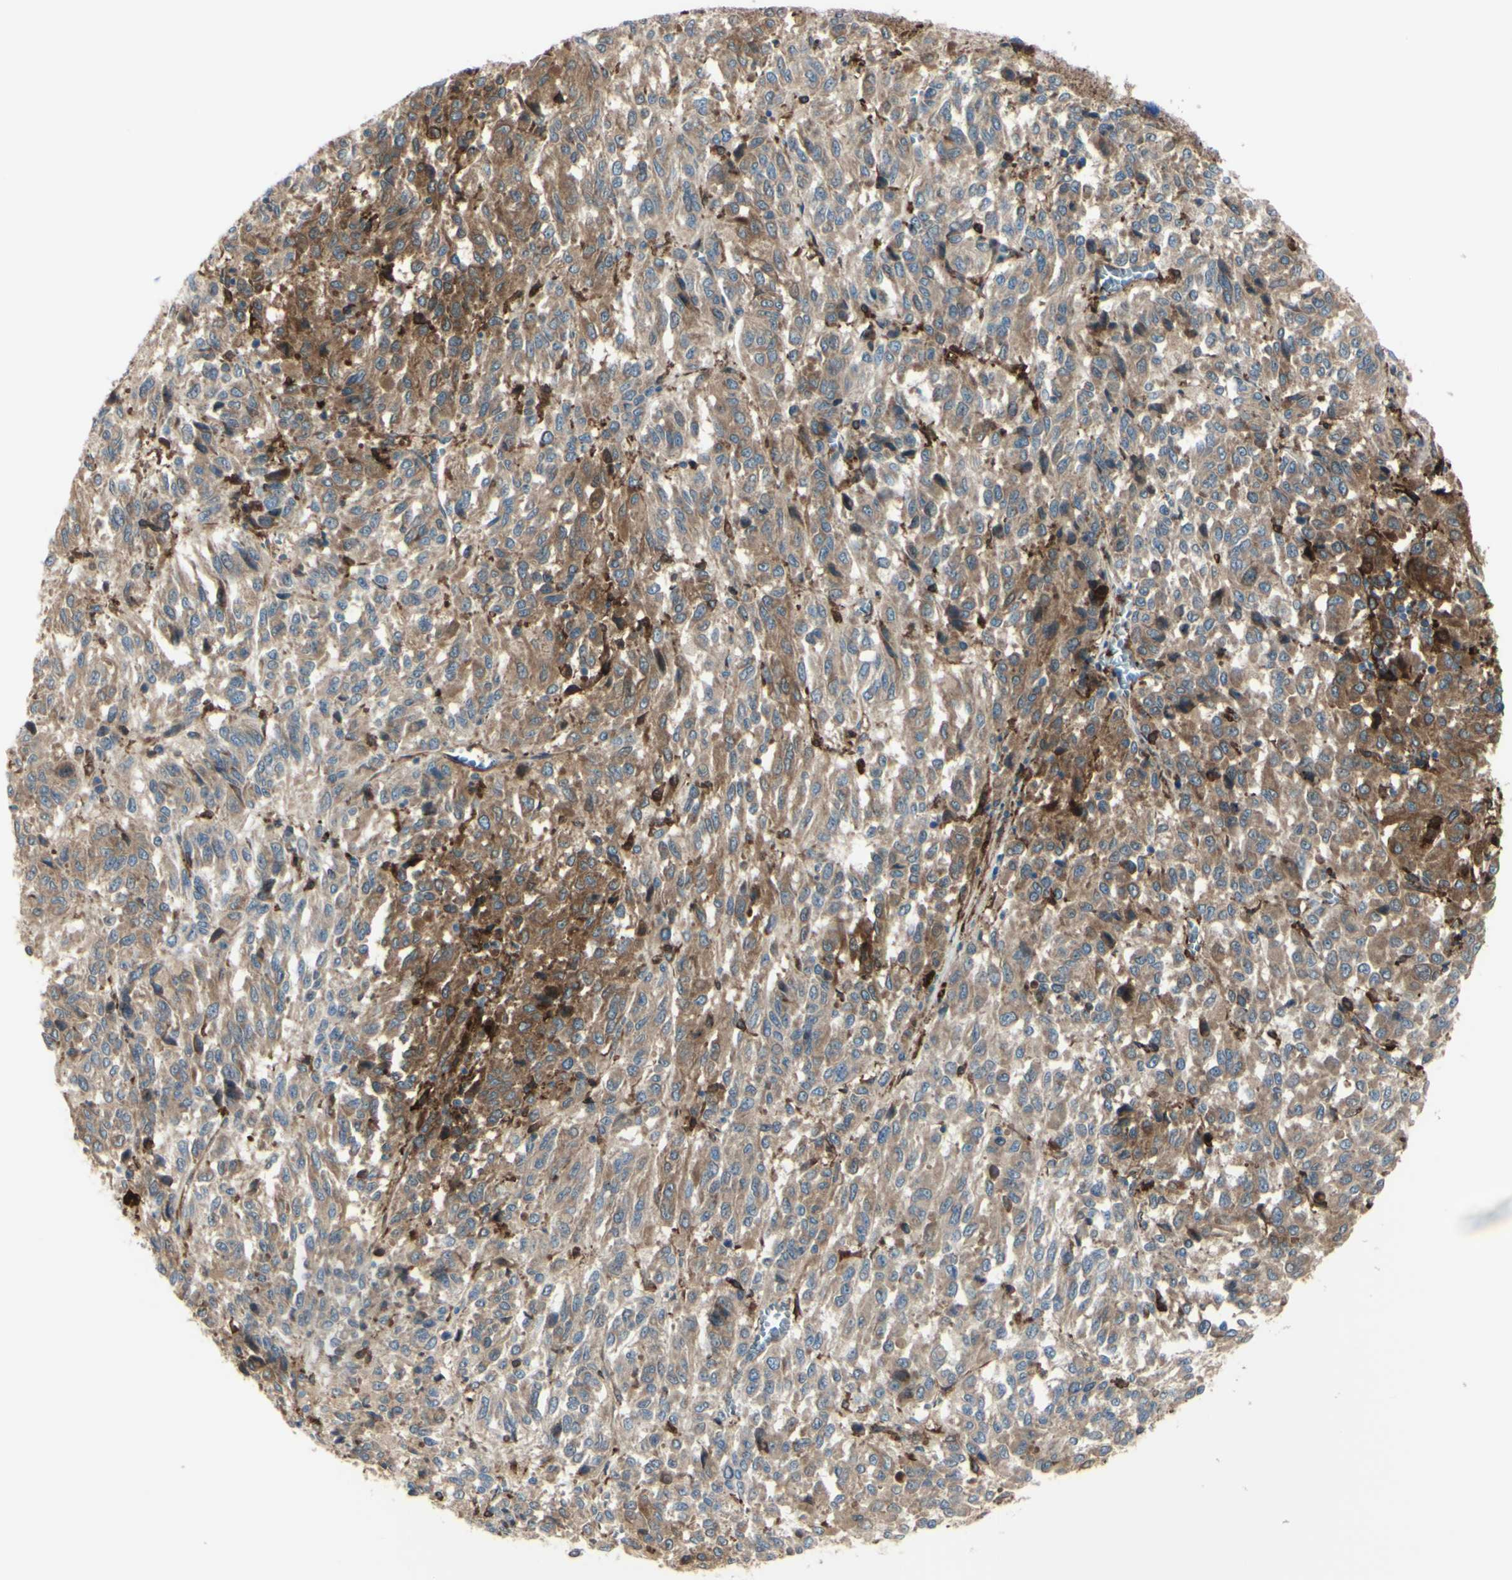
{"staining": {"intensity": "moderate", "quantity": ">75%", "location": "cytoplasmic/membranous"}, "tissue": "melanoma", "cell_type": "Tumor cells", "image_type": "cancer", "snomed": [{"axis": "morphology", "description": "Malignant melanoma, Metastatic site"}, {"axis": "topography", "description": "Lung"}], "caption": "A high-resolution micrograph shows immunohistochemistry staining of malignant melanoma (metastatic site), which shows moderate cytoplasmic/membranous expression in approximately >75% of tumor cells.", "gene": "IGSF9B", "patient": {"sex": "male", "age": 64}}